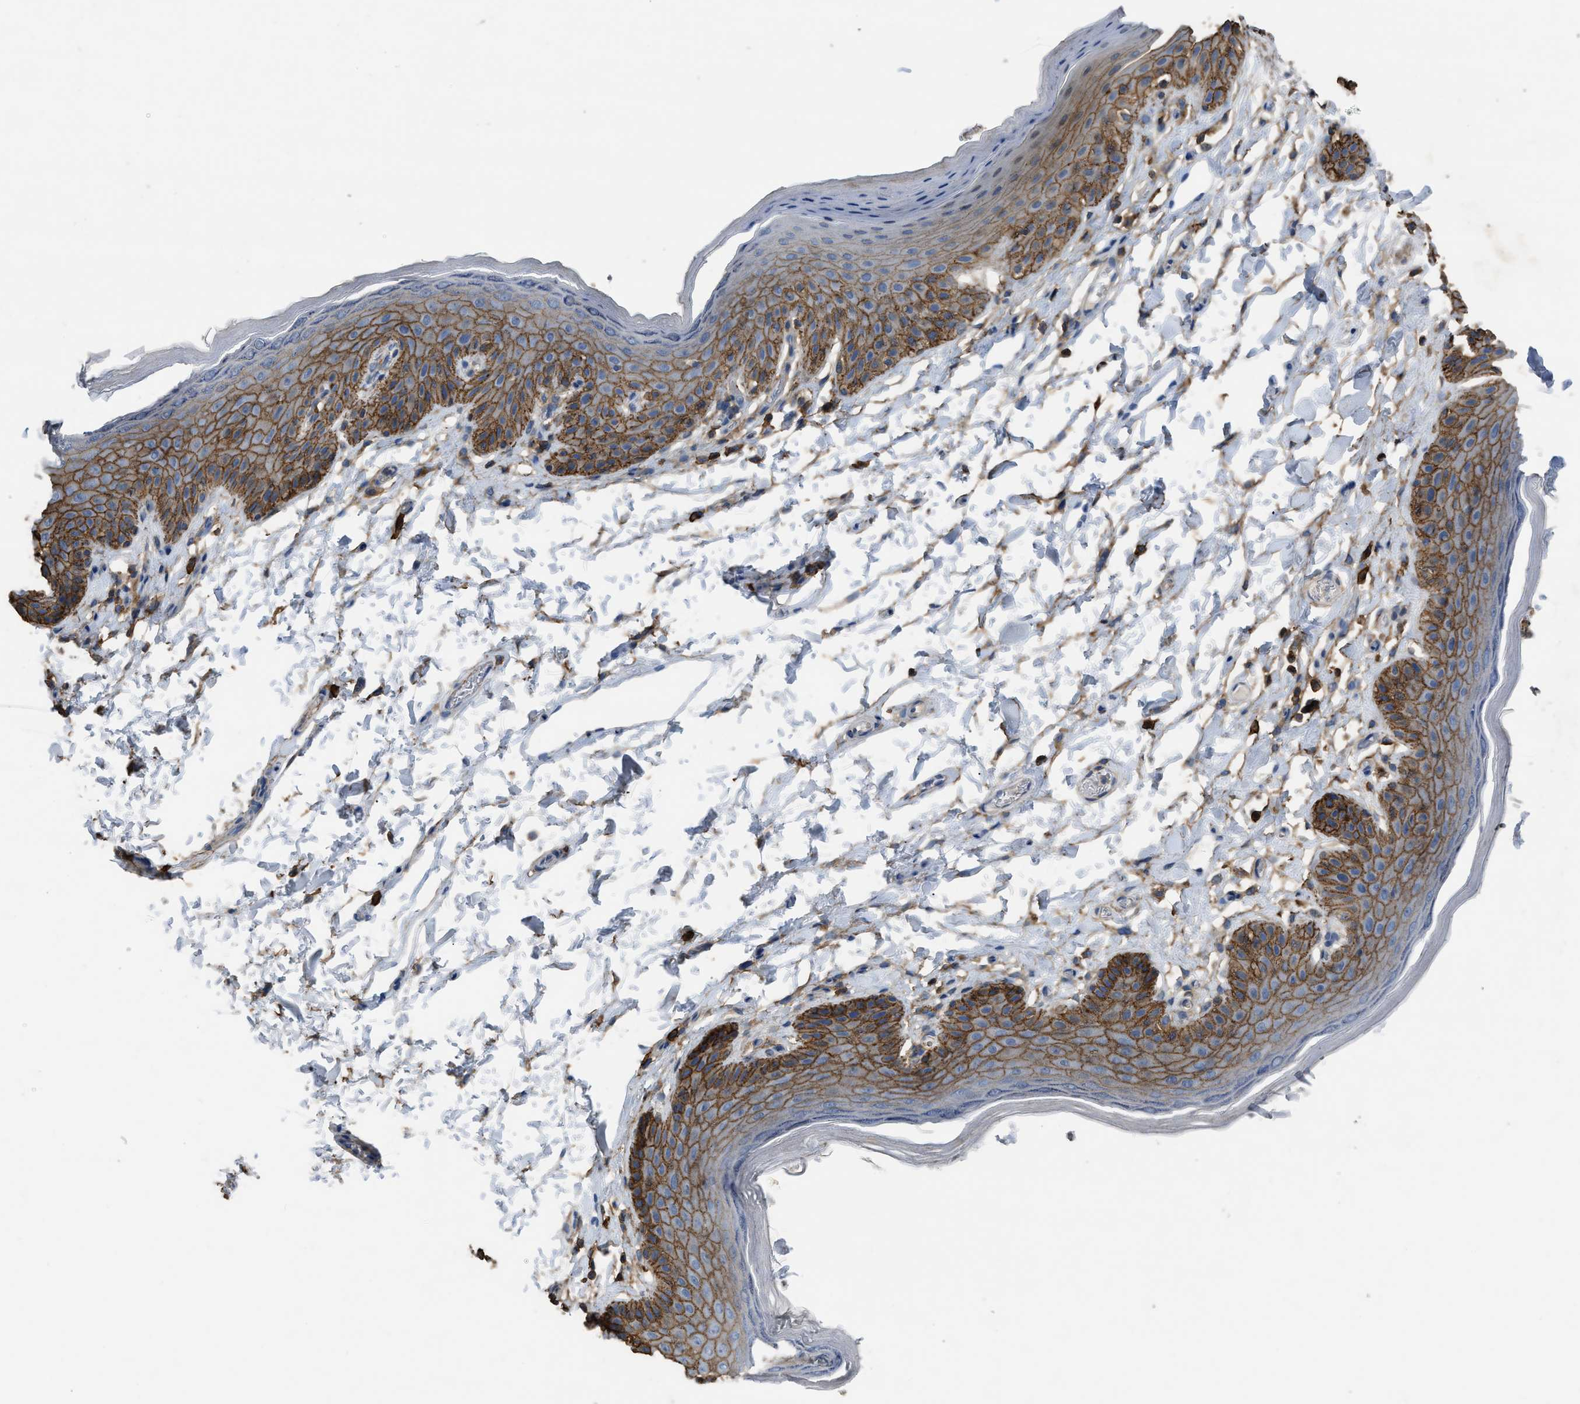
{"staining": {"intensity": "moderate", "quantity": ">75%", "location": "cytoplasmic/membranous"}, "tissue": "skin", "cell_type": "Epidermal cells", "image_type": "normal", "snomed": [{"axis": "morphology", "description": "Normal tissue, NOS"}, {"axis": "topography", "description": "Anal"}], "caption": "High-power microscopy captured an immunohistochemistry image of normal skin, revealing moderate cytoplasmic/membranous staining in about >75% of epidermal cells.", "gene": "OR51E1", "patient": {"sex": "male", "age": 44}}